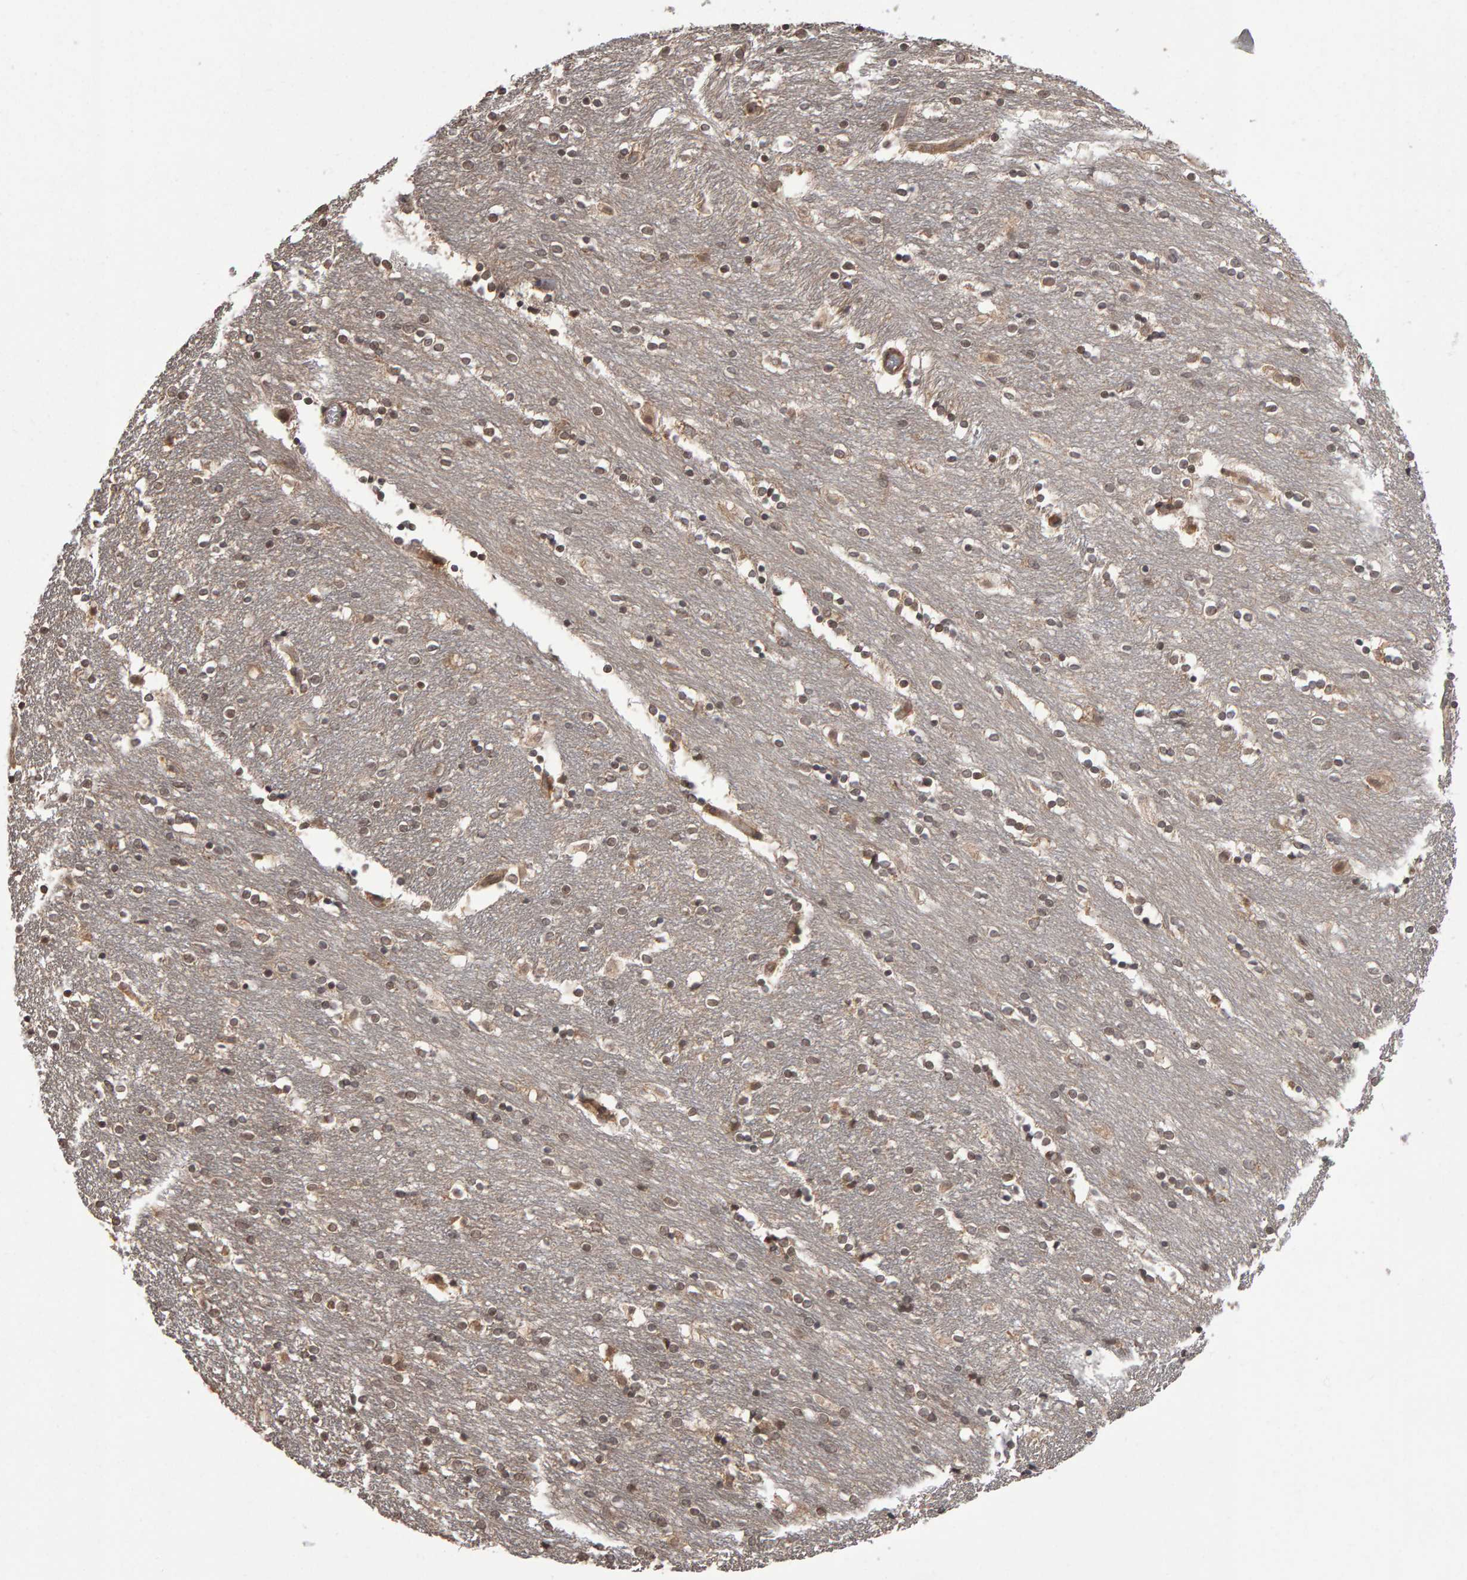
{"staining": {"intensity": "weak", "quantity": "25%-75%", "location": "cytoplasmic/membranous,nuclear"}, "tissue": "caudate", "cell_type": "Glial cells", "image_type": "normal", "snomed": [{"axis": "morphology", "description": "Normal tissue, NOS"}, {"axis": "topography", "description": "Lateral ventricle wall"}], "caption": "Brown immunohistochemical staining in benign caudate demonstrates weak cytoplasmic/membranous,nuclear staining in approximately 25%-75% of glial cells. (DAB IHC, brown staining for protein, blue staining for nuclei).", "gene": "SCRIB", "patient": {"sex": "female", "age": 54}}